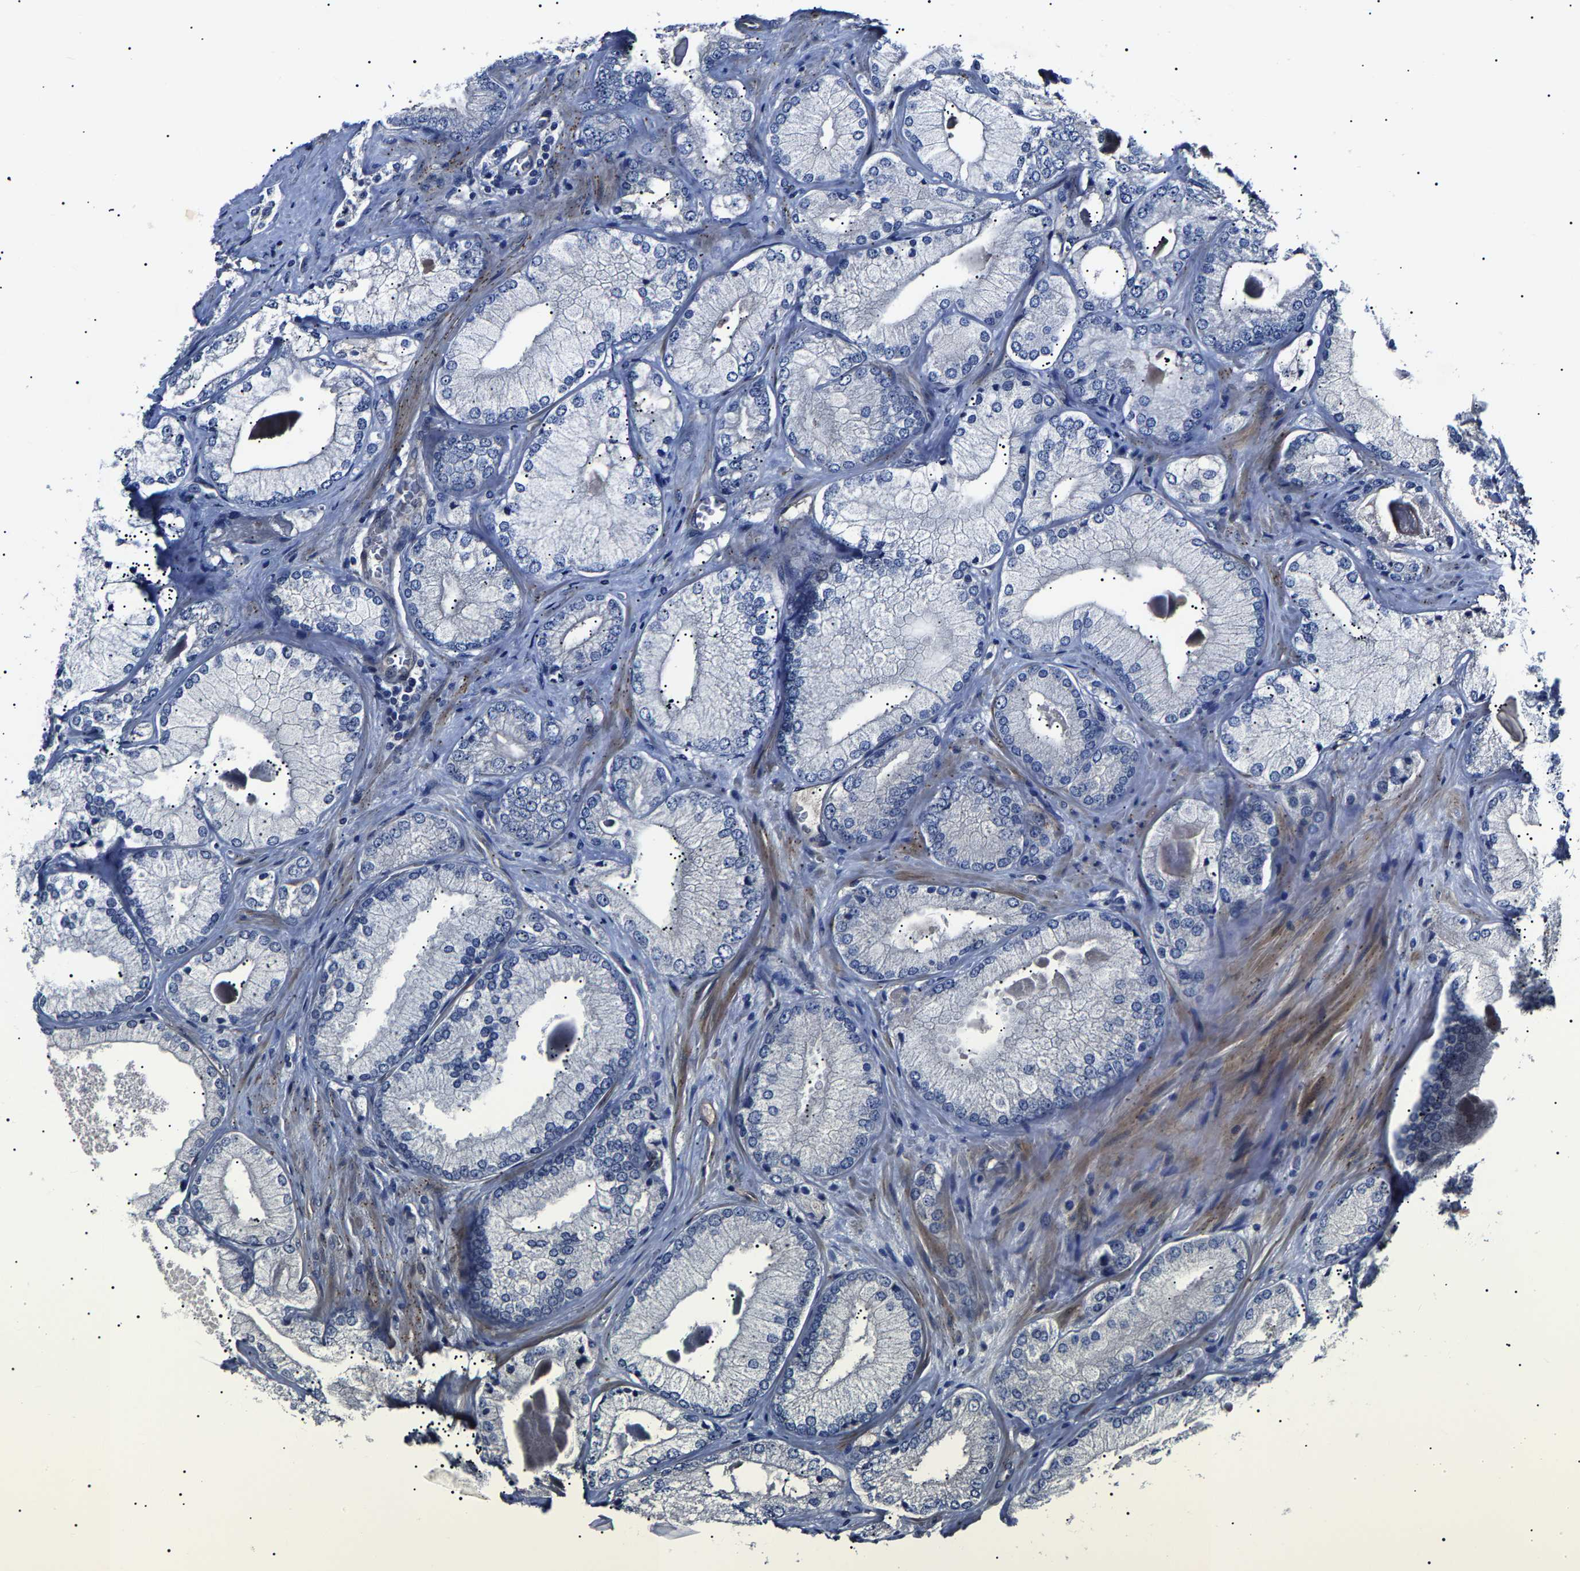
{"staining": {"intensity": "negative", "quantity": "none", "location": "none"}, "tissue": "prostate cancer", "cell_type": "Tumor cells", "image_type": "cancer", "snomed": [{"axis": "morphology", "description": "Adenocarcinoma, Low grade"}, {"axis": "topography", "description": "Prostate"}], "caption": "Histopathology image shows no significant protein positivity in tumor cells of low-grade adenocarcinoma (prostate).", "gene": "KLHL42", "patient": {"sex": "male", "age": 65}}